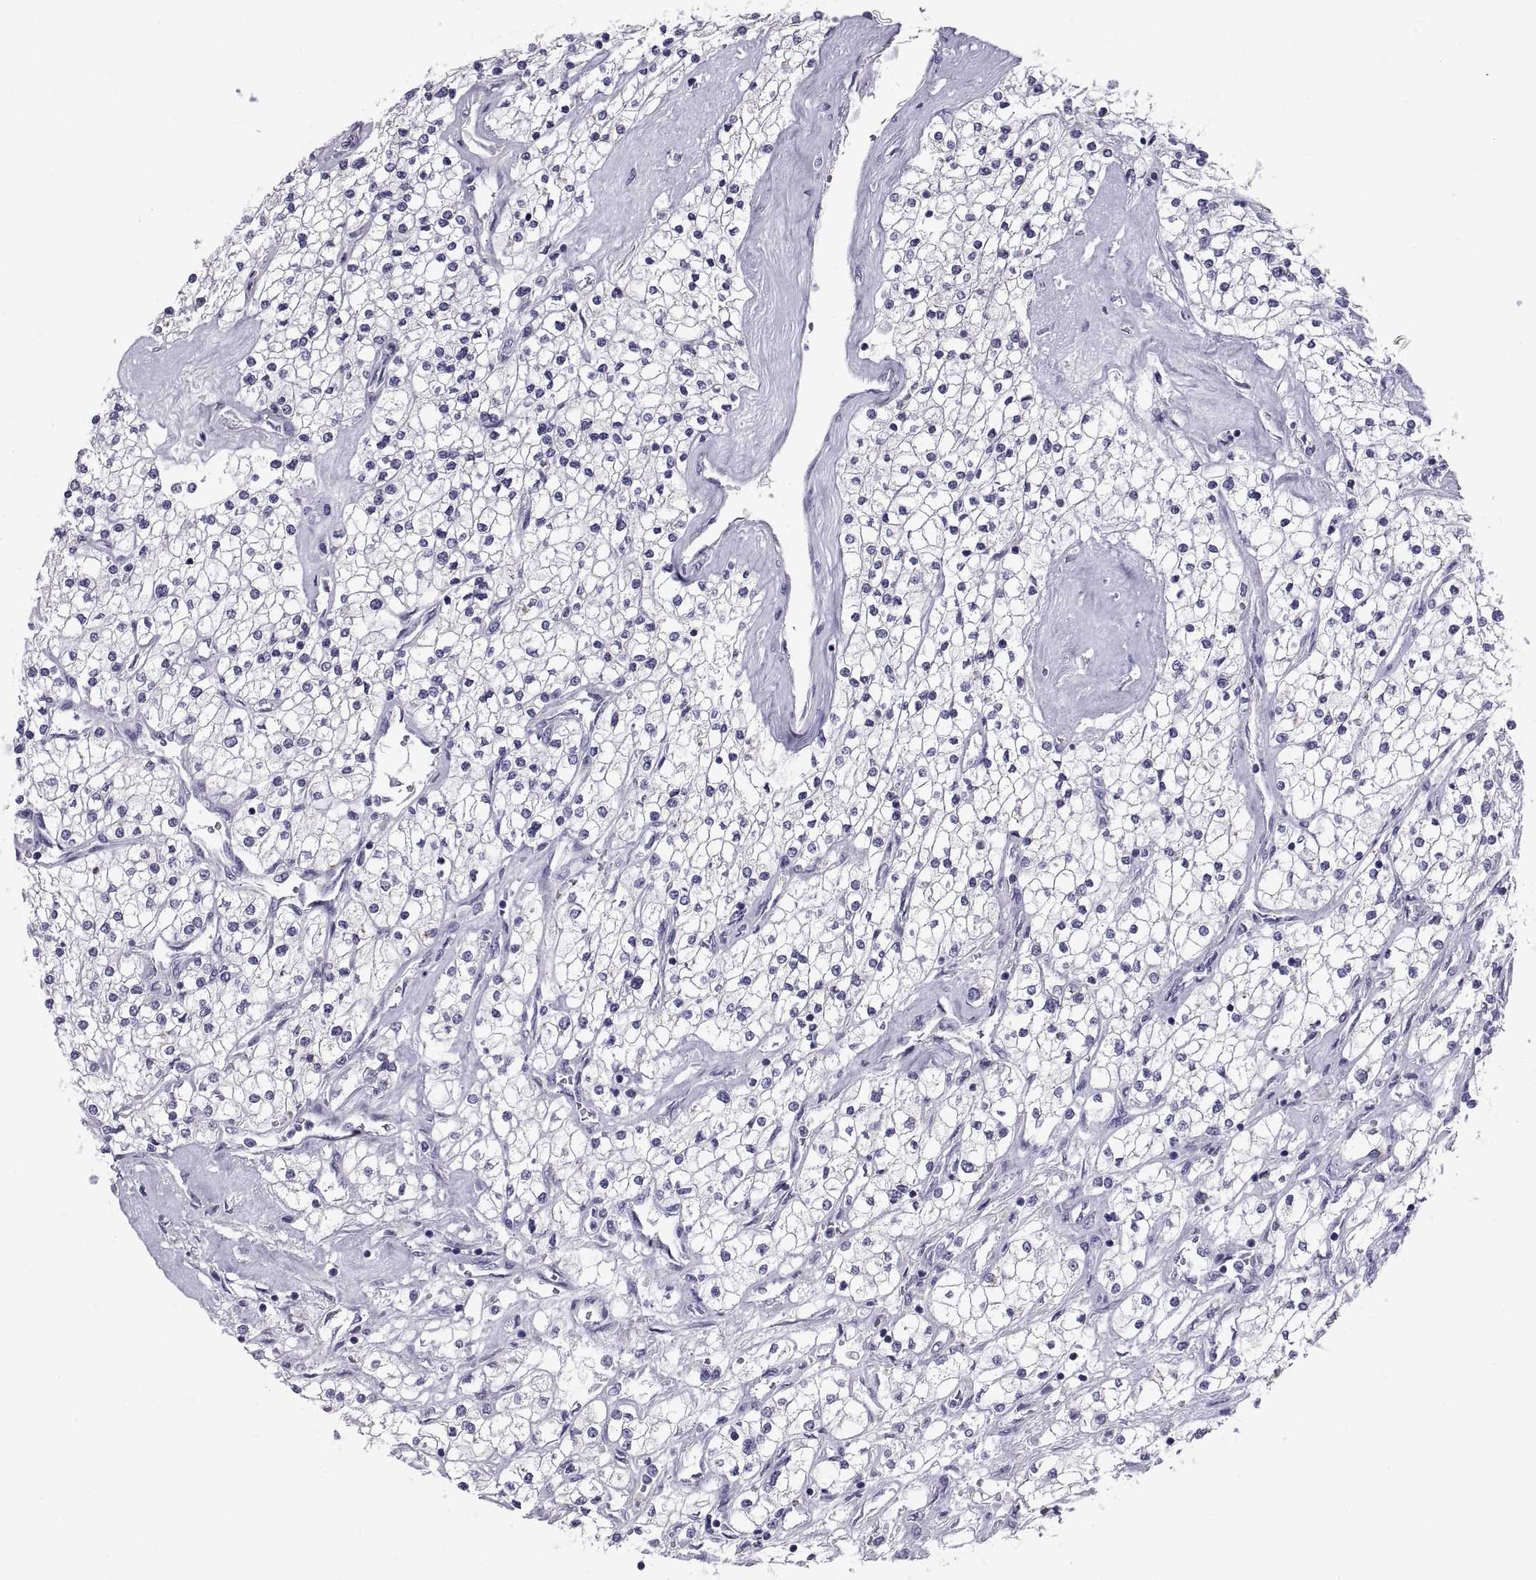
{"staining": {"intensity": "negative", "quantity": "none", "location": "none"}, "tissue": "renal cancer", "cell_type": "Tumor cells", "image_type": "cancer", "snomed": [{"axis": "morphology", "description": "Adenocarcinoma, NOS"}, {"axis": "topography", "description": "Kidney"}], "caption": "This micrograph is of renal adenocarcinoma stained with IHC to label a protein in brown with the nuclei are counter-stained blue. There is no staining in tumor cells.", "gene": "NPTX2", "patient": {"sex": "male", "age": 80}}